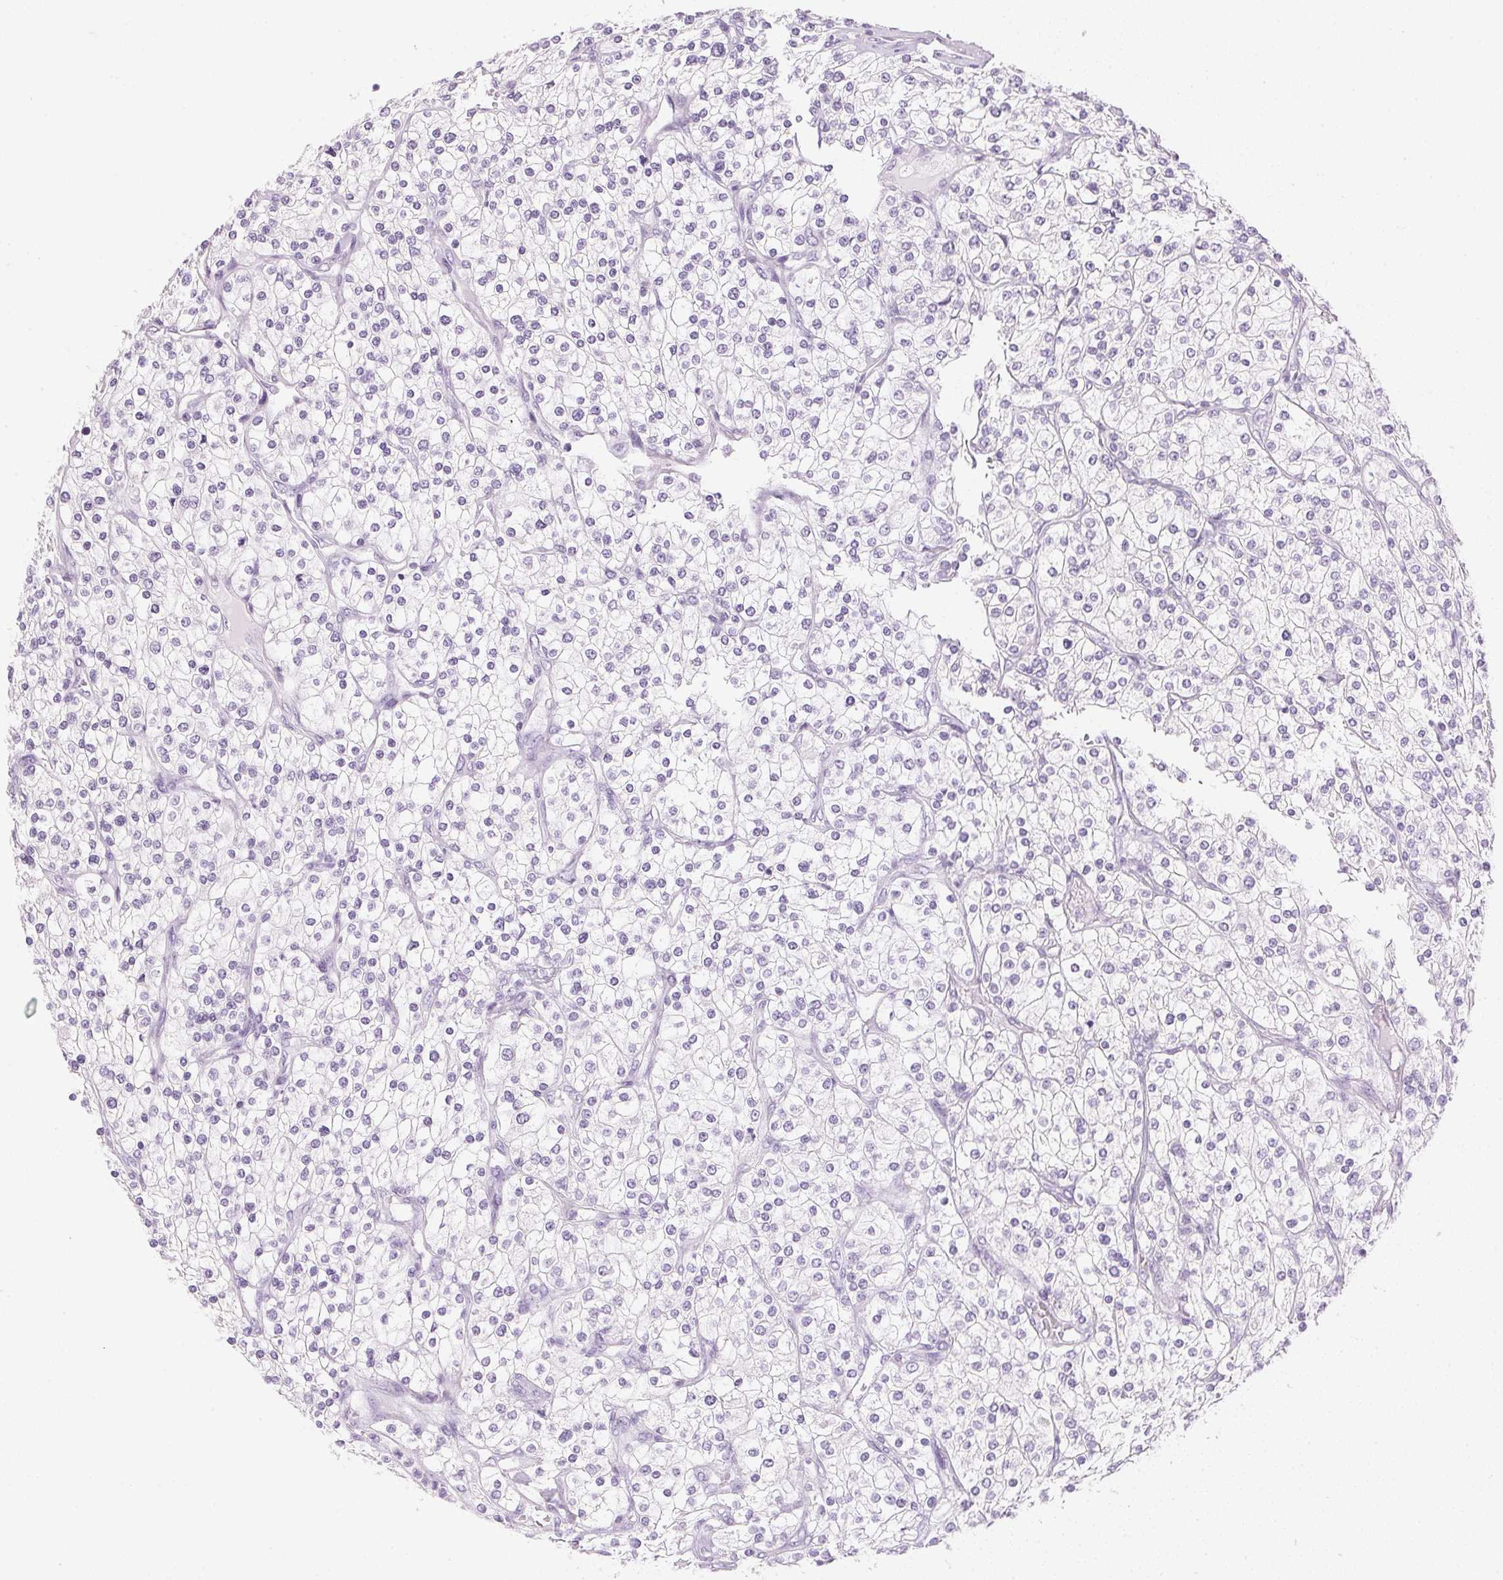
{"staining": {"intensity": "negative", "quantity": "none", "location": "none"}, "tissue": "renal cancer", "cell_type": "Tumor cells", "image_type": "cancer", "snomed": [{"axis": "morphology", "description": "Adenocarcinoma, NOS"}, {"axis": "topography", "description": "Kidney"}], "caption": "A histopathology image of human renal cancer (adenocarcinoma) is negative for staining in tumor cells. (DAB (3,3'-diaminobenzidine) IHC with hematoxylin counter stain).", "gene": "IGFBP1", "patient": {"sex": "male", "age": 80}}